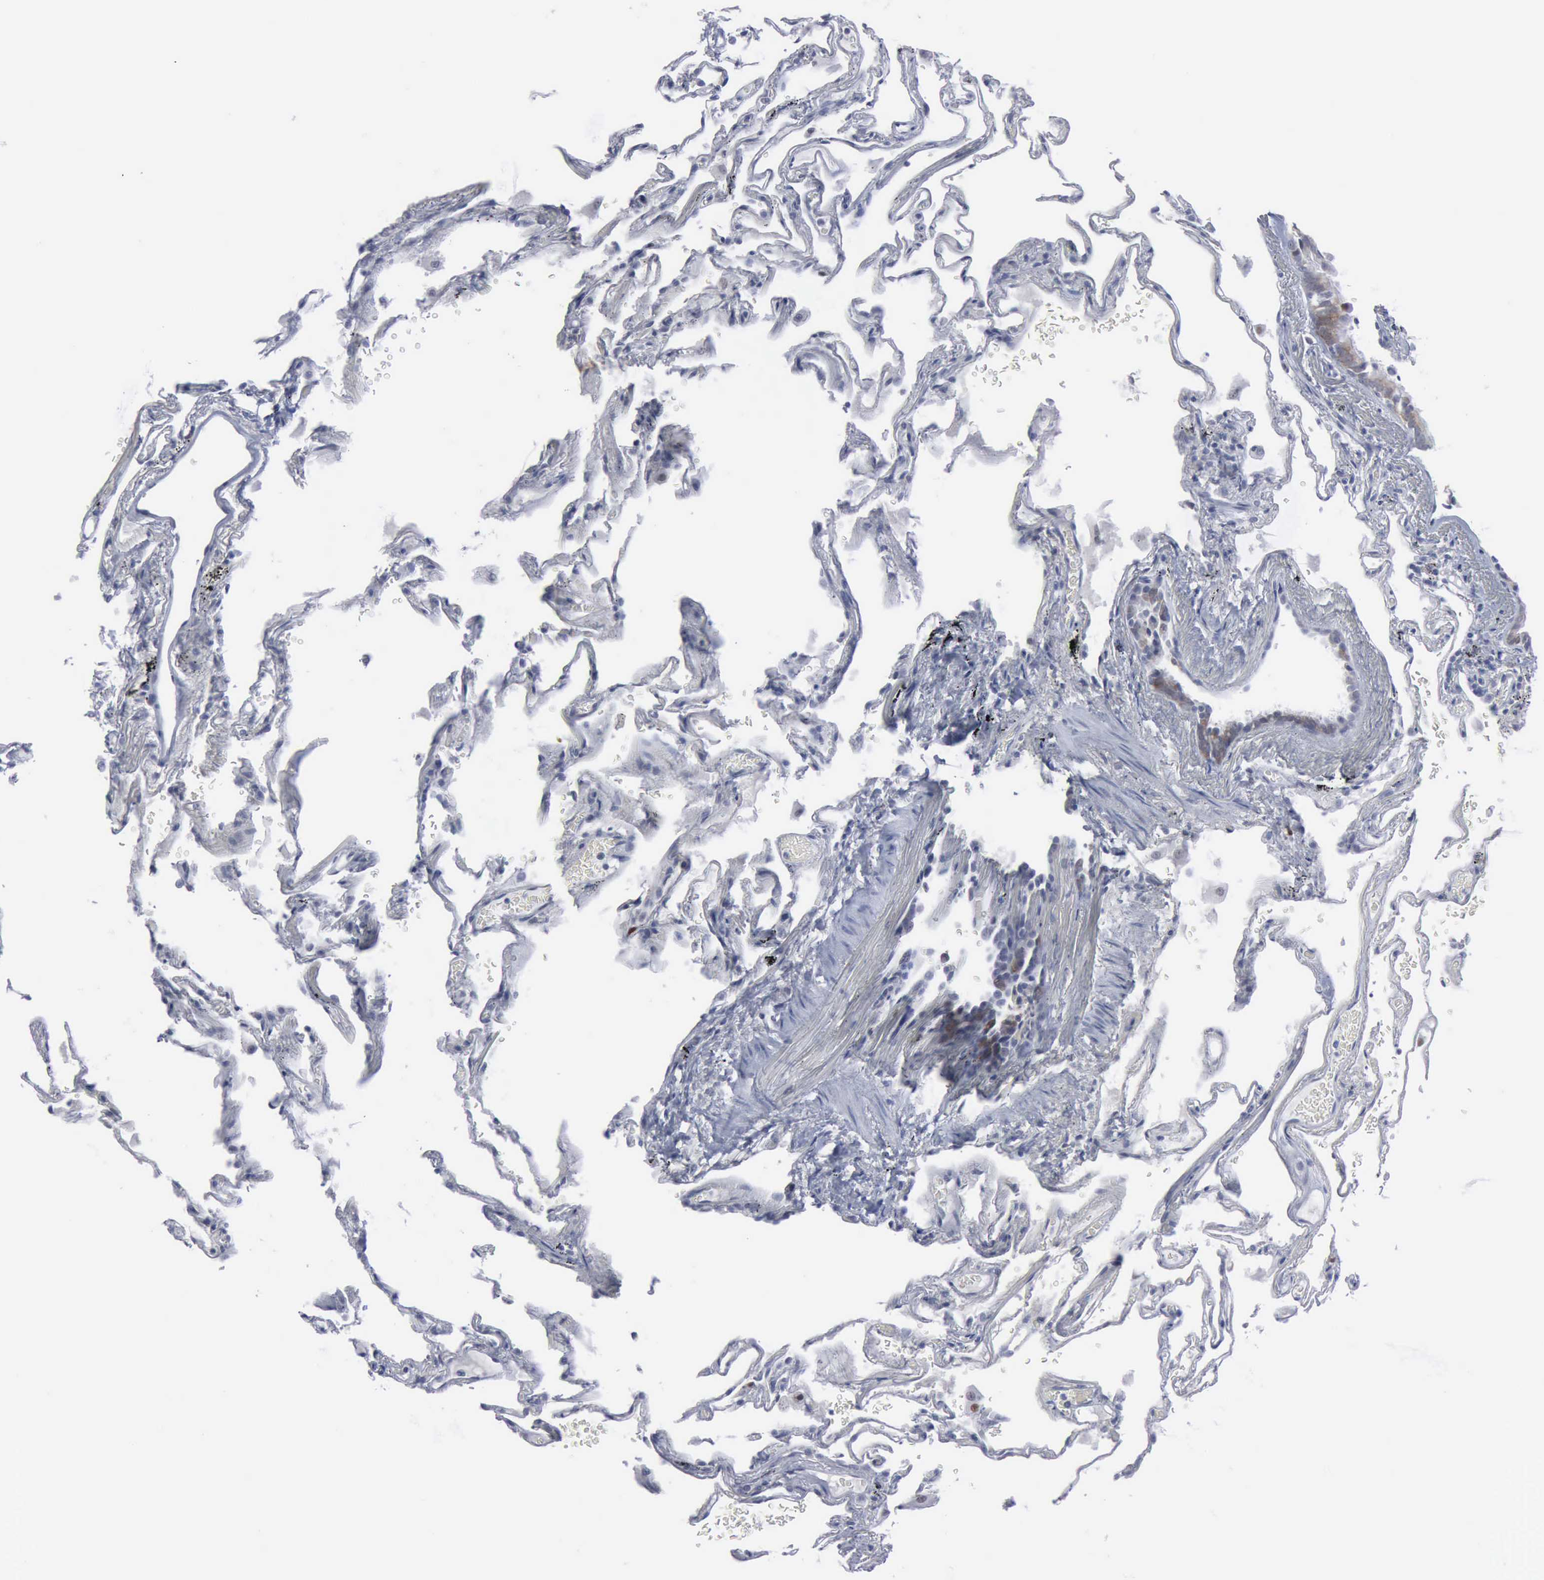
{"staining": {"intensity": "negative", "quantity": "none", "location": "none"}, "tissue": "lung", "cell_type": "Alveolar cells", "image_type": "normal", "snomed": [{"axis": "morphology", "description": "Normal tissue, NOS"}, {"axis": "morphology", "description": "Inflammation, NOS"}, {"axis": "topography", "description": "Lung"}], "caption": "Histopathology image shows no significant protein expression in alveolar cells of benign lung. Brightfield microscopy of immunohistochemistry (IHC) stained with DAB (brown) and hematoxylin (blue), captured at high magnification.", "gene": "MCM5", "patient": {"sex": "male", "age": 69}}